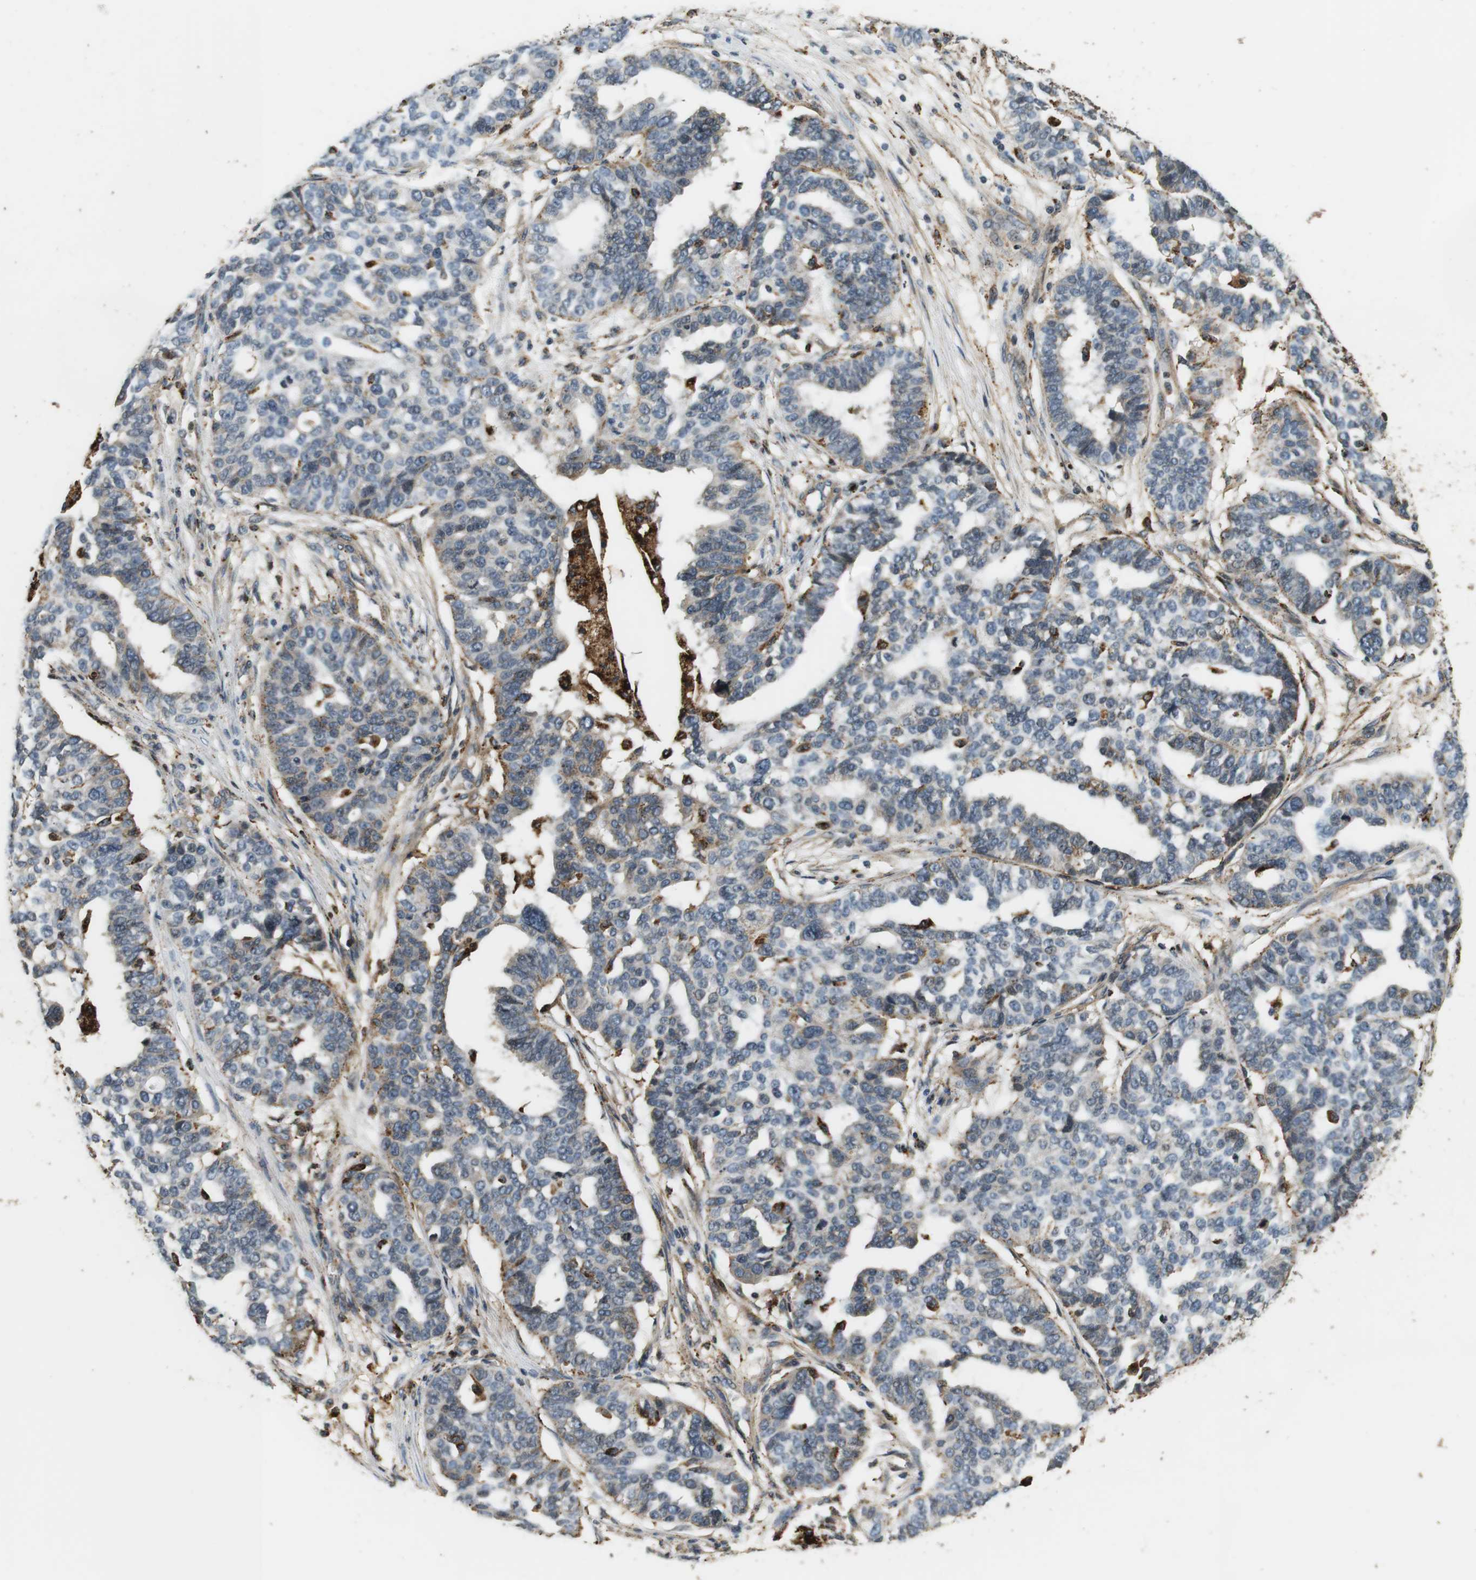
{"staining": {"intensity": "weak", "quantity": "<25%", "location": "cytoplasmic/membranous"}, "tissue": "ovarian cancer", "cell_type": "Tumor cells", "image_type": "cancer", "snomed": [{"axis": "morphology", "description": "Cystadenocarcinoma, serous, NOS"}, {"axis": "topography", "description": "Ovary"}], "caption": "Tumor cells are negative for protein expression in human ovarian cancer (serous cystadenocarcinoma).", "gene": "TXNRD1", "patient": {"sex": "female", "age": 59}}